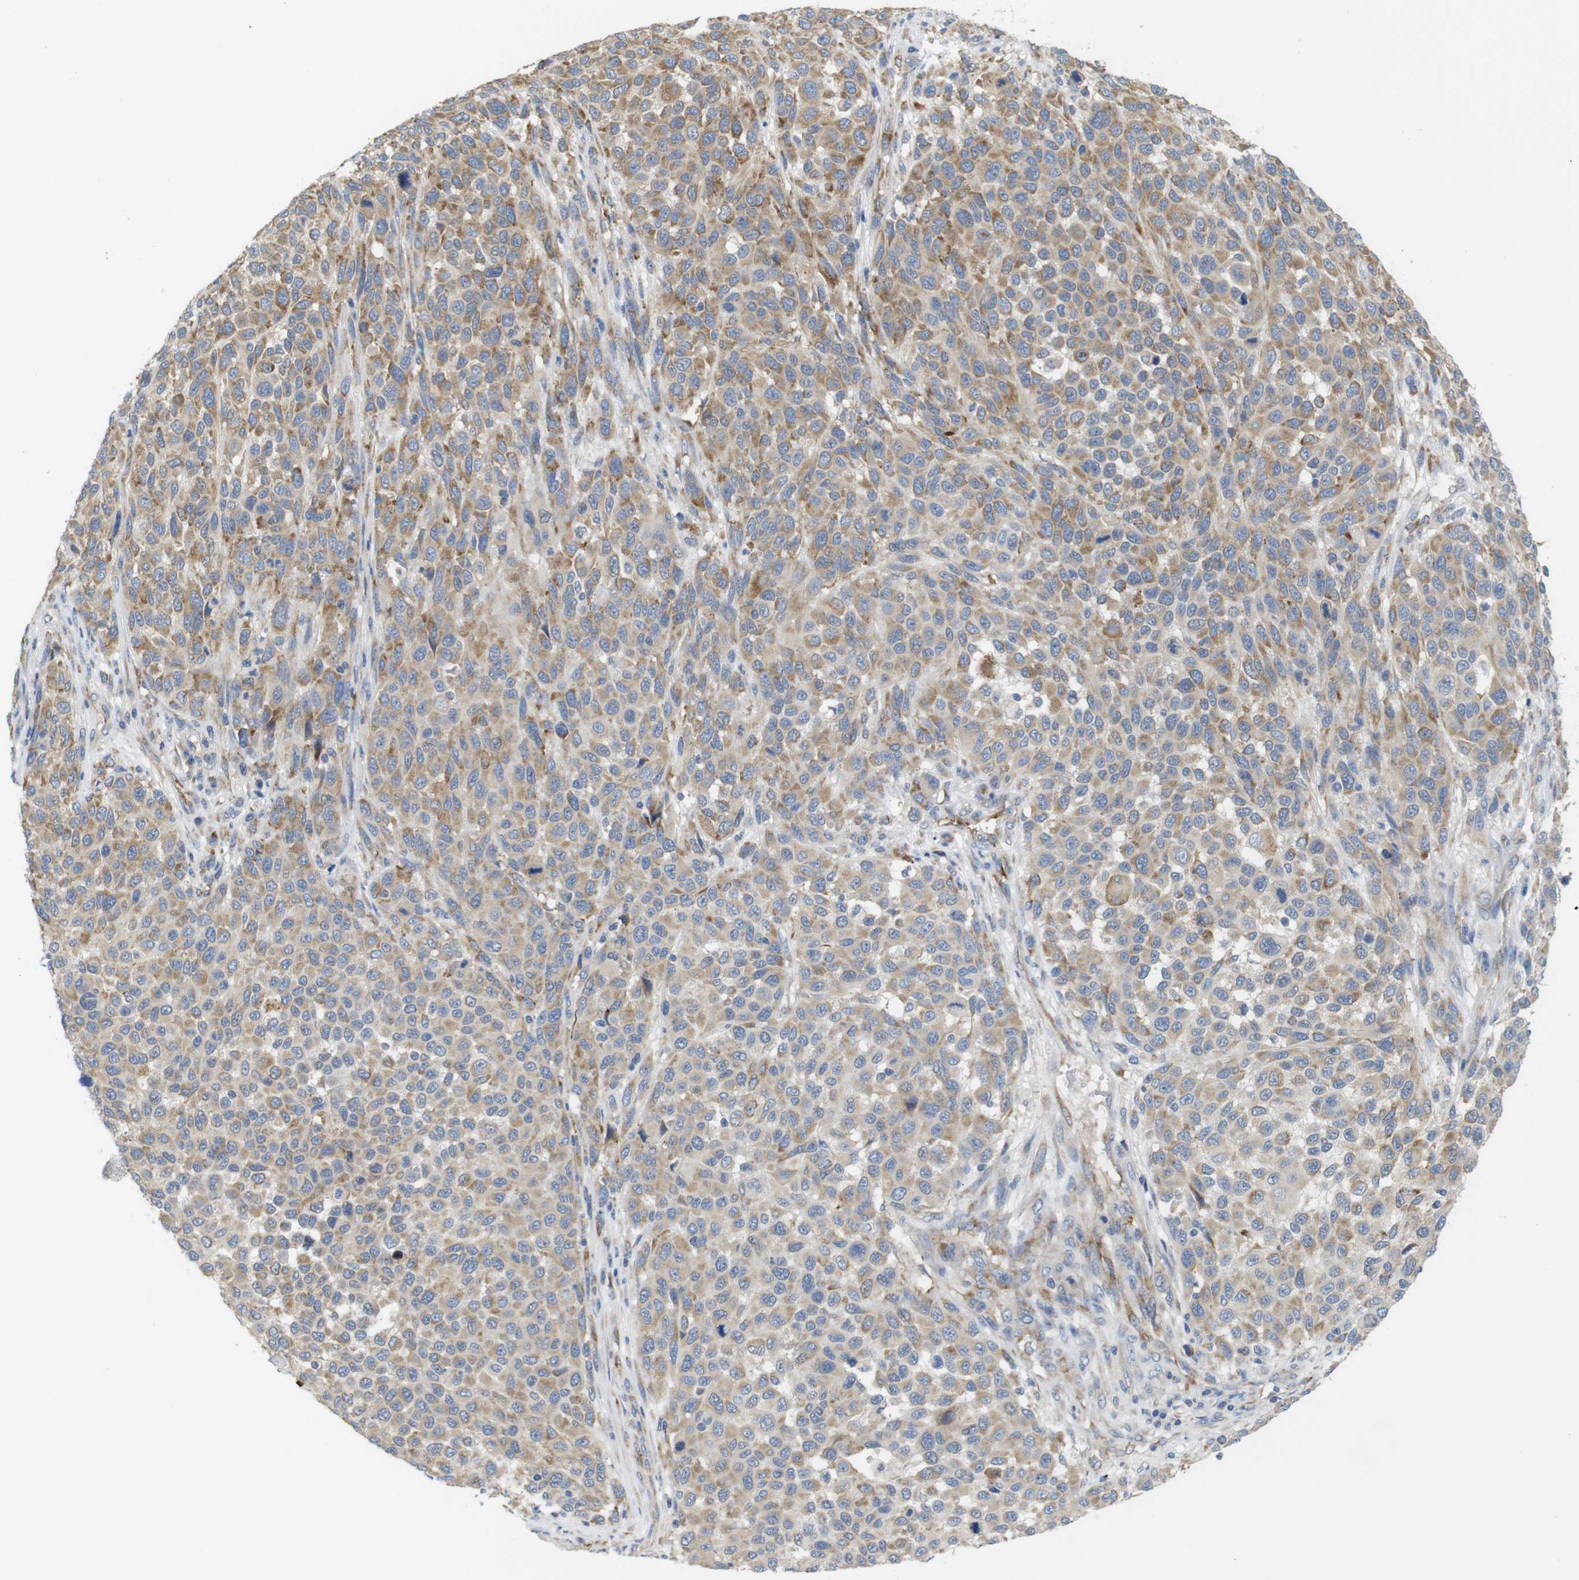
{"staining": {"intensity": "weak", "quantity": ">75%", "location": "cytoplasmic/membranous"}, "tissue": "melanoma", "cell_type": "Tumor cells", "image_type": "cancer", "snomed": [{"axis": "morphology", "description": "Malignant melanoma, Metastatic site"}, {"axis": "topography", "description": "Lymph node"}], "caption": "This is an image of immunohistochemistry staining of melanoma, which shows weak positivity in the cytoplasmic/membranous of tumor cells.", "gene": "PCNX2", "patient": {"sex": "male", "age": 61}}